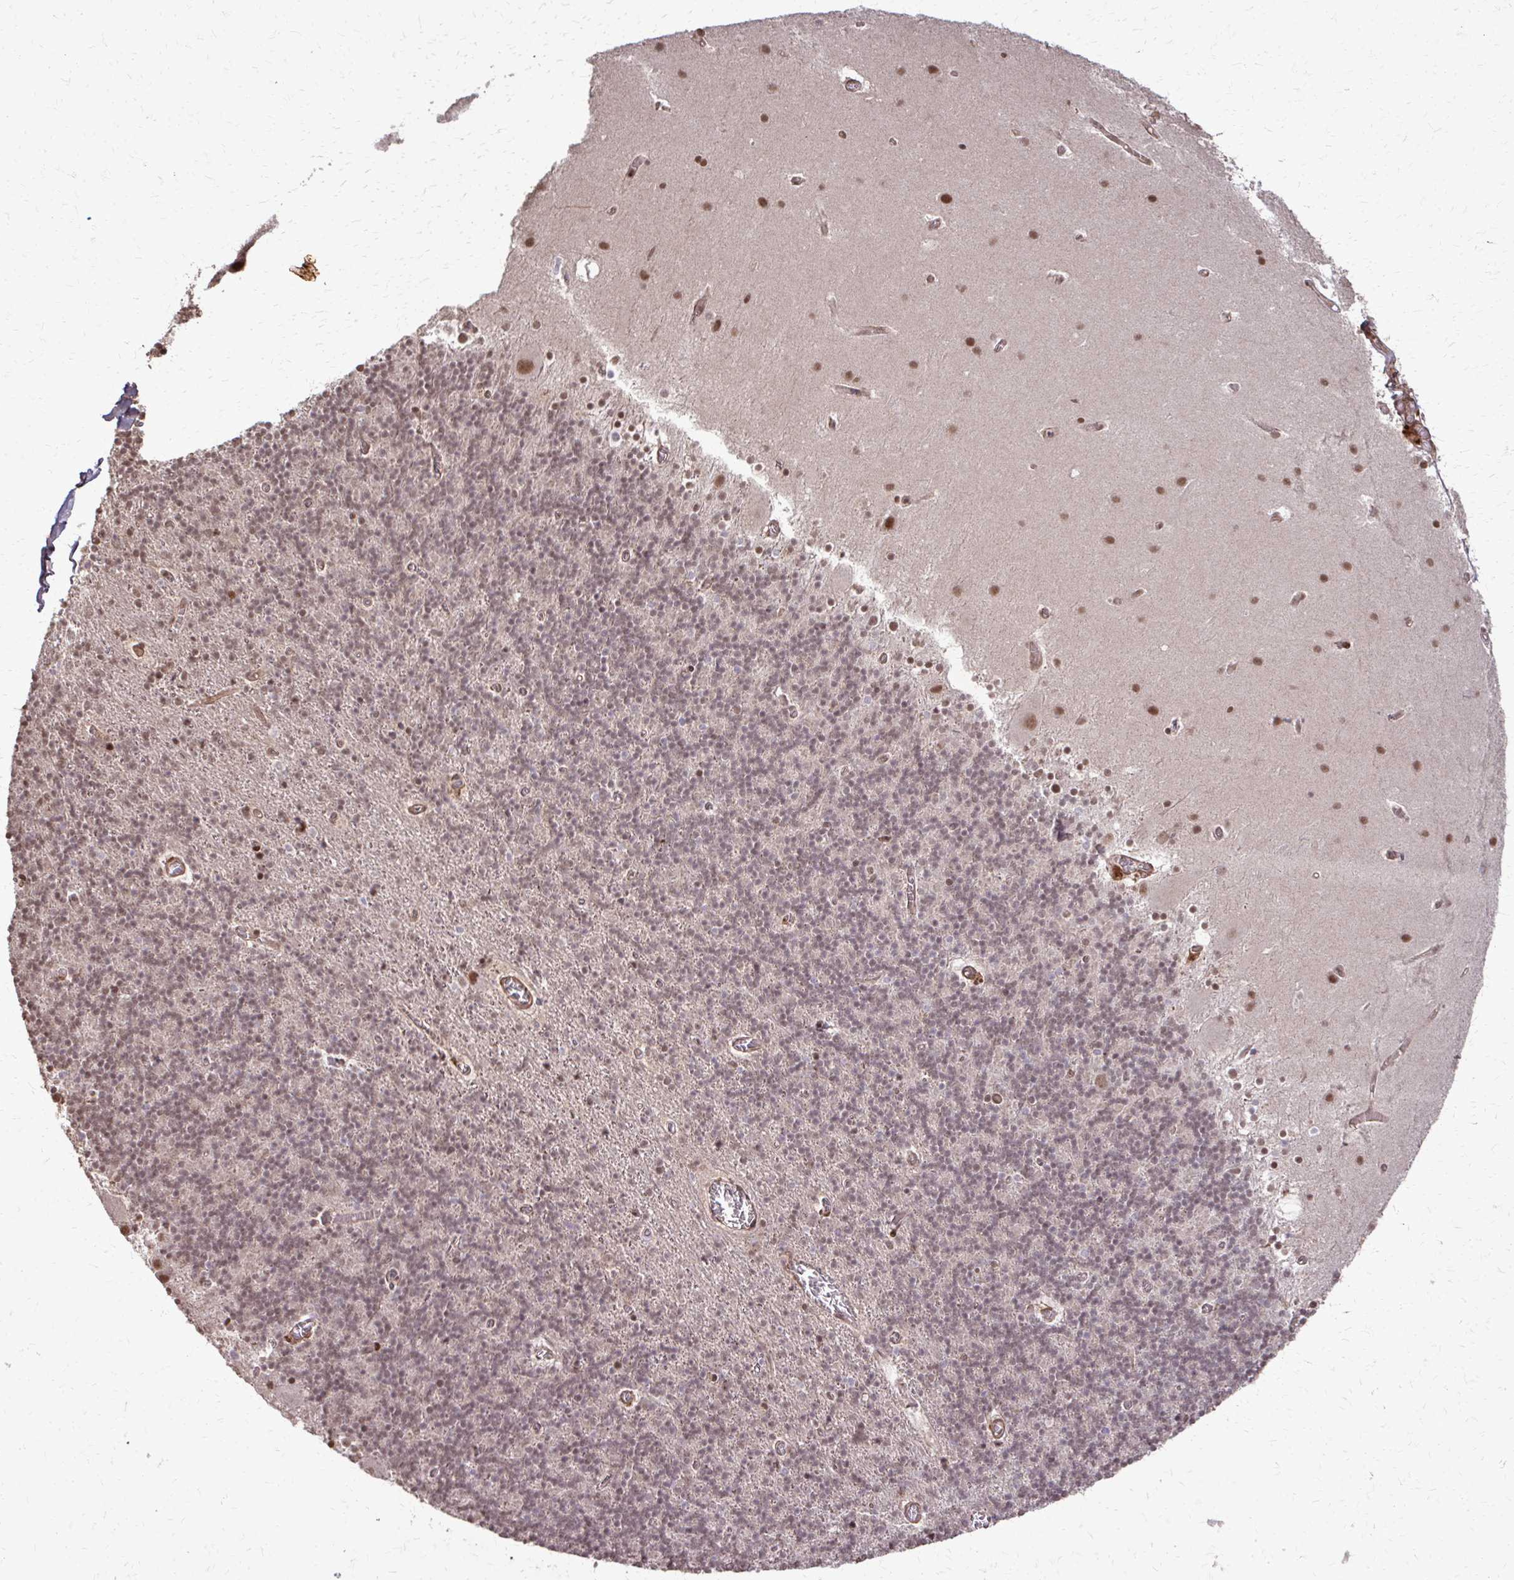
{"staining": {"intensity": "moderate", "quantity": "25%-75%", "location": "nuclear"}, "tissue": "cerebellum", "cell_type": "Cells in granular layer", "image_type": "normal", "snomed": [{"axis": "morphology", "description": "Normal tissue, NOS"}, {"axis": "topography", "description": "Cerebellum"}], "caption": "Approximately 25%-75% of cells in granular layer in unremarkable cerebellum display moderate nuclear protein positivity as visualized by brown immunohistochemical staining.", "gene": "SS18", "patient": {"sex": "male", "age": 70}}